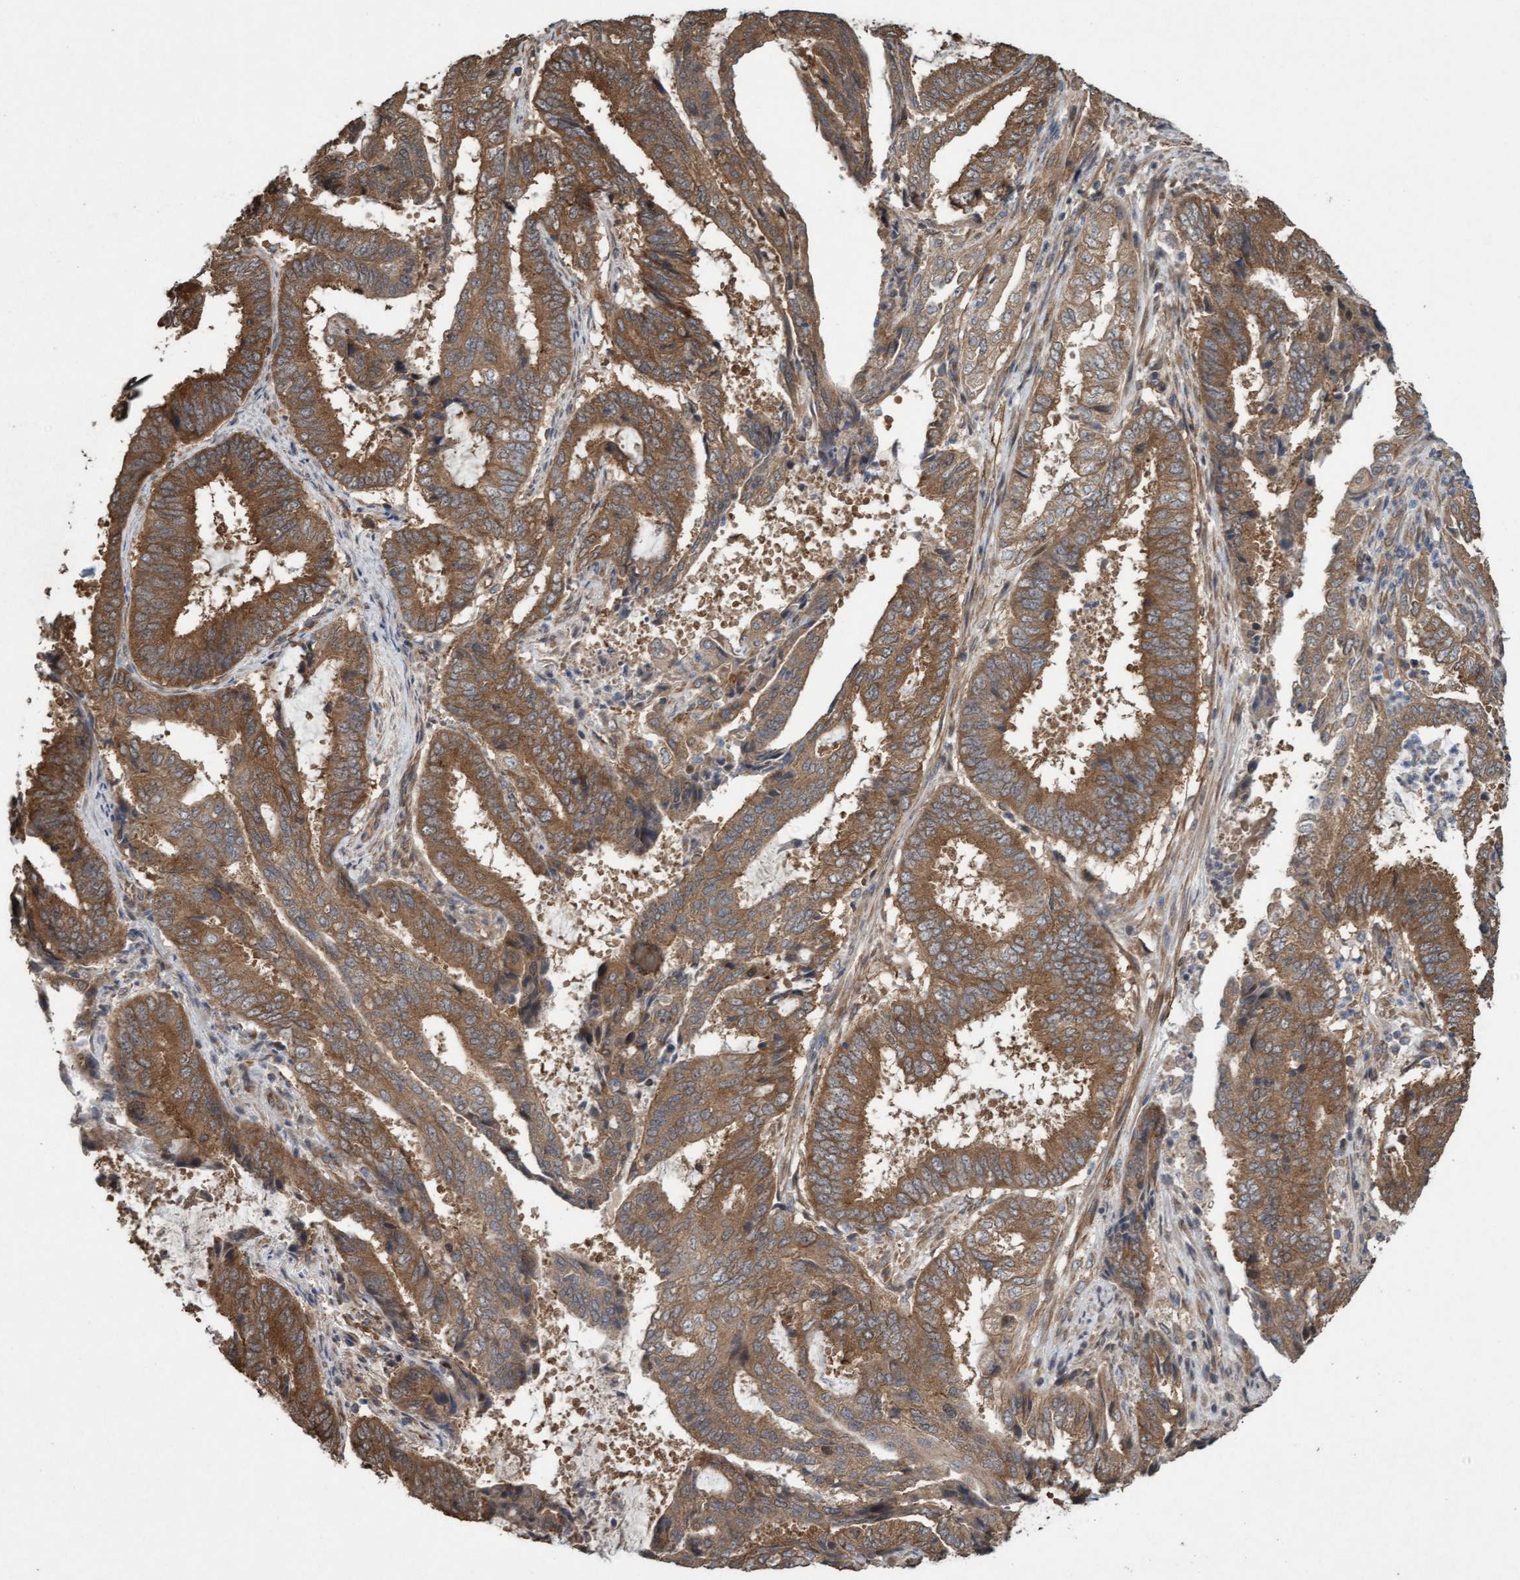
{"staining": {"intensity": "strong", "quantity": ">75%", "location": "cytoplasmic/membranous"}, "tissue": "endometrial cancer", "cell_type": "Tumor cells", "image_type": "cancer", "snomed": [{"axis": "morphology", "description": "Adenocarcinoma, NOS"}, {"axis": "topography", "description": "Endometrium"}], "caption": "DAB immunohistochemical staining of endometrial cancer displays strong cytoplasmic/membranous protein staining in about >75% of tumor cells. The staining is performed using DAB (3,3'-diaminobenzidine) brown chromogen to label protein expression. The nuclei are counter-stained blue using hematoxylin.", "gene": "CDC42EP4", "patient": {"sex": "female", "age": 51}}